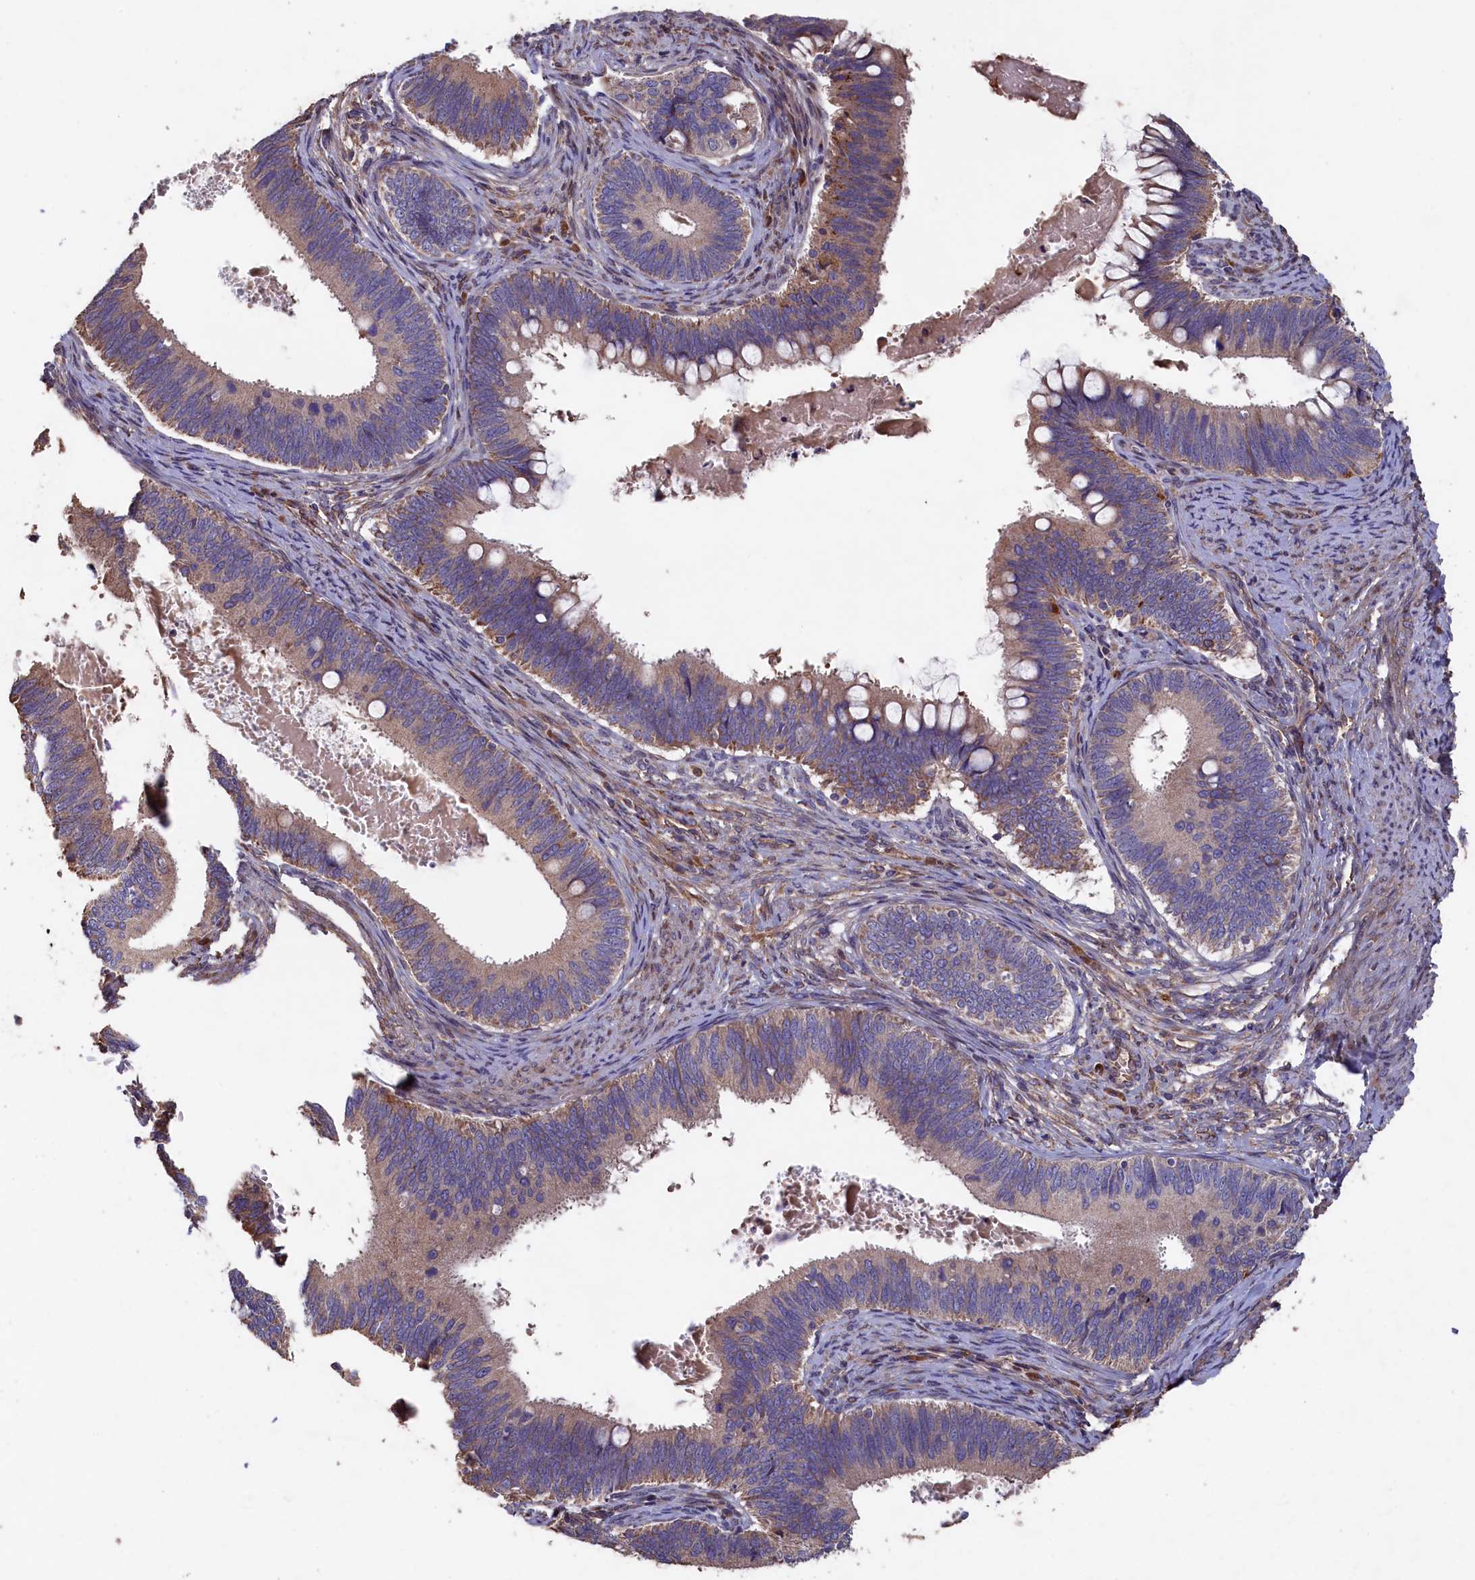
{"staining": {"intensity": "weak", "quantity": "<25%", "location": "cytoplasmic/membranous"}, "tissue": "cervical cancer", "cell_type": "Tumor cells", "image_type": "cancer", "snomed": [{"axis": "morphology", "description": "Adenocarcinoma, NOS"}, {"axis": "topography", "description": "Cervix"}], "caption": "This is a micrograph of IHC staining of cervical cancer, which shows no expression in tumor cells.", "gene": "GREB1L", "patient": {"sex": "female", "age": 42}}